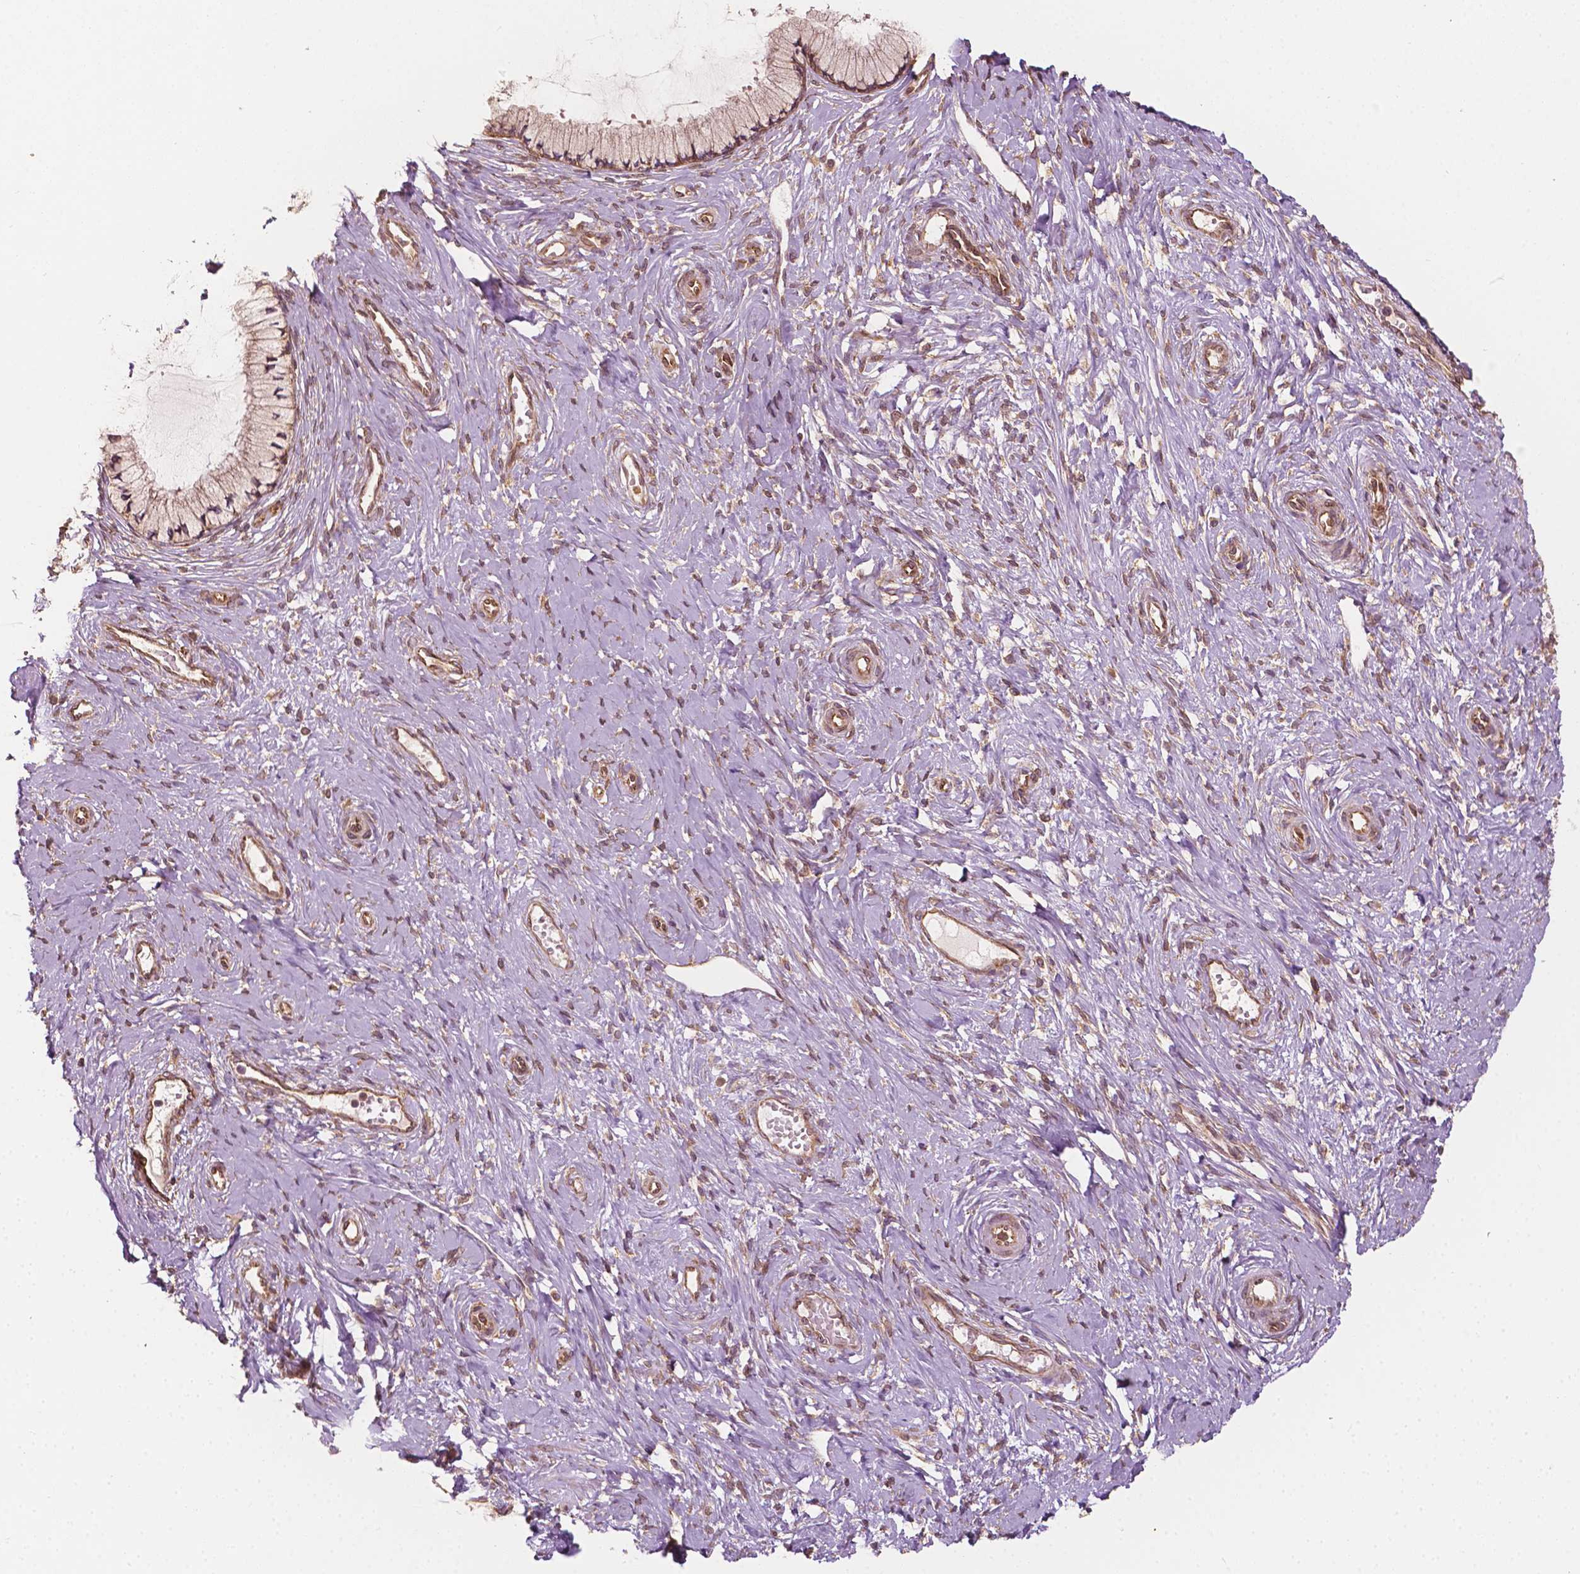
{"staining": {"intensity": "weak", "quantity": ">75%", "location": "cytoplasmic/membranous"}, "tissue": "cervix", "cell_type": "Glandular cells", "image_type": "normal", "snomed": [{"axis": "morphology", "description": "Normal tissue, NOS"}, {"axis": "topography", "description": "Cervix"}], "caption": "Protein positivity by immunohistochemistry (IHC) displays weak cytoplasmic/membranous positivity in approximately >75% of glandular cells in normal cervix.", "gene": "G3BP1", "patient": {"sex": "female", "age": 37}}